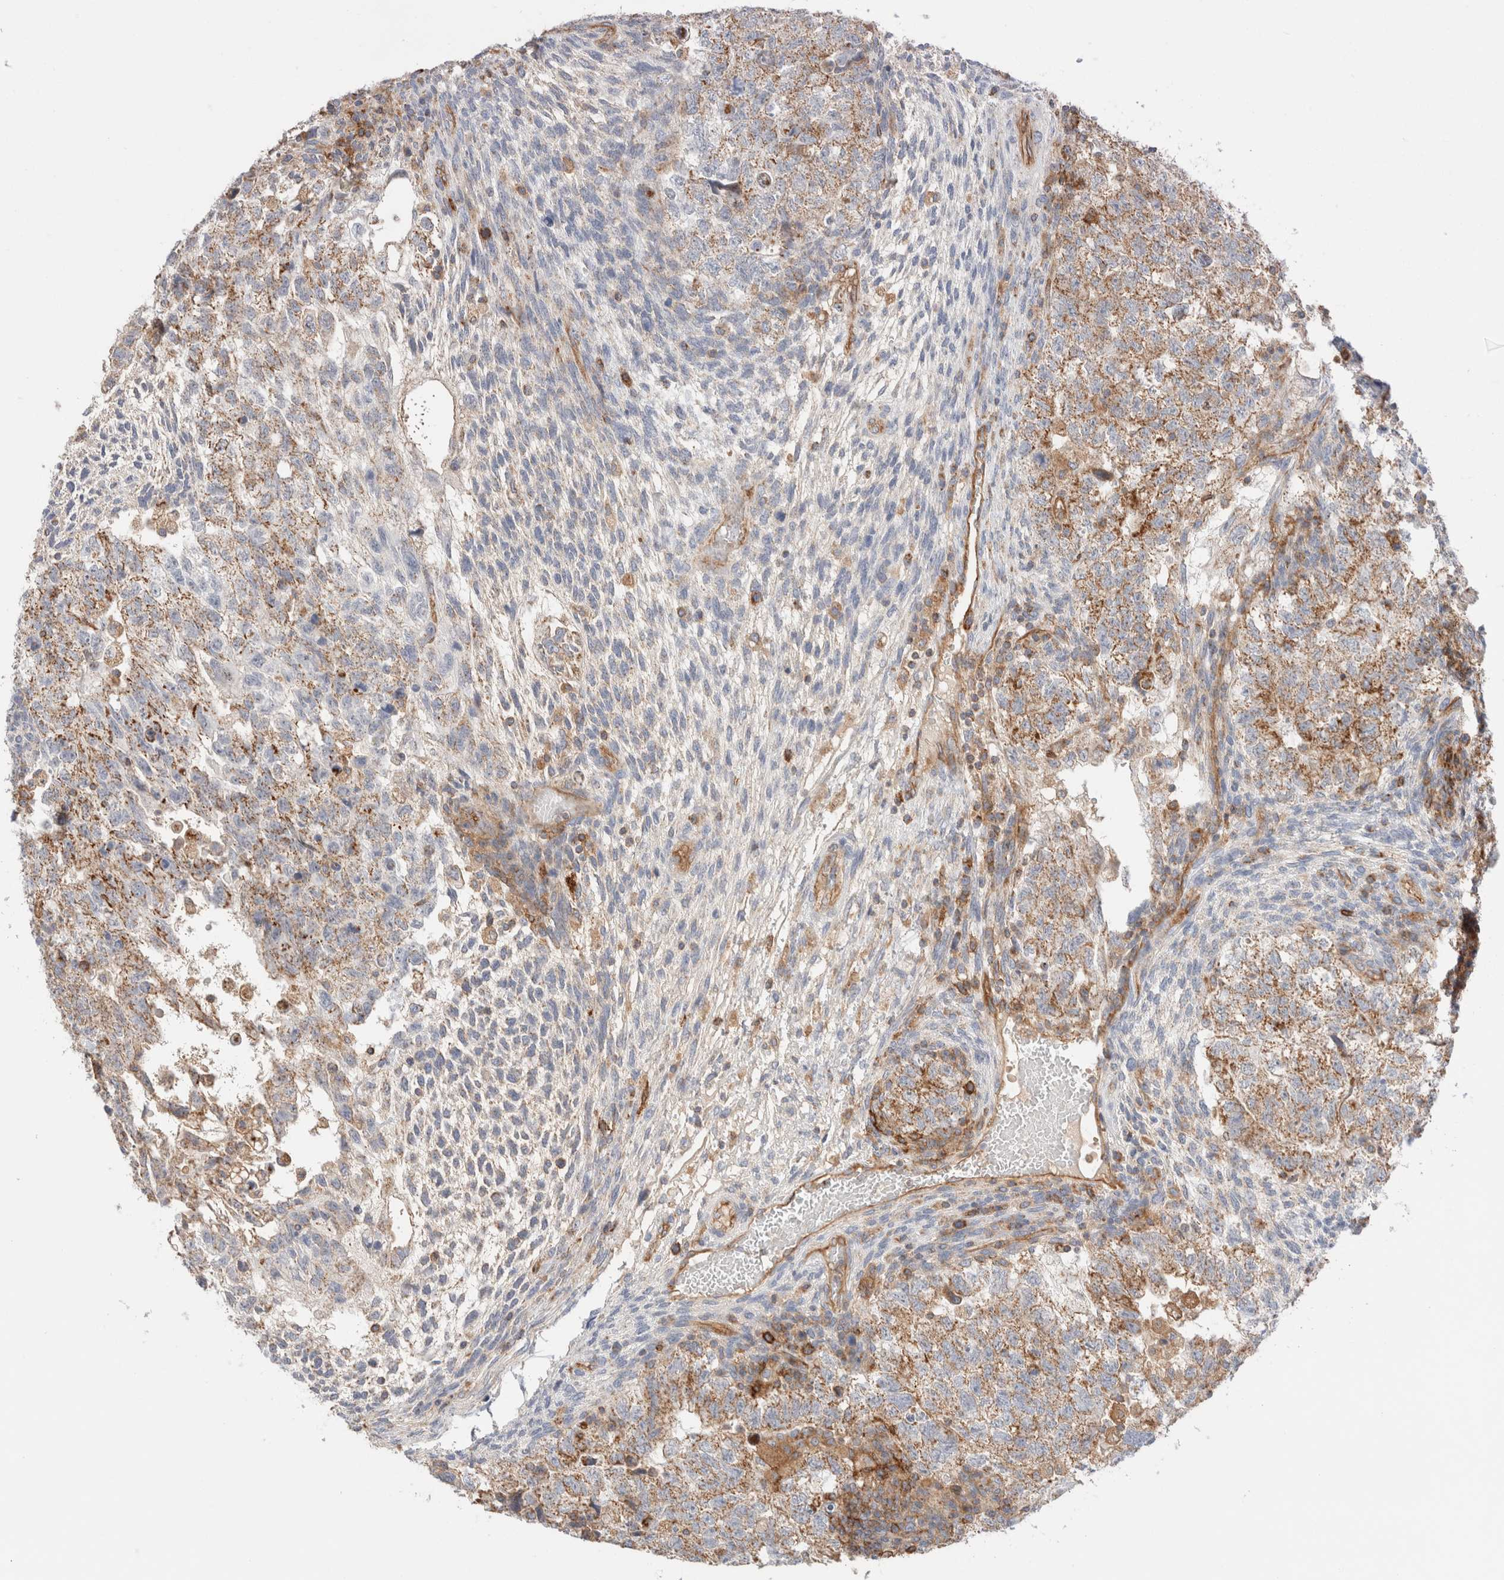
{"staining": {"intensity": "weak", "quantity": ">75%", "location": "cytoplasmic/membranous"}, "tissue": "testis cancer", "cell_type": "Tumor cells", "image_type": "cancer", "snomed": [{"axis": "morphology", "description": "Carcinoma, Embryonal, NOS"}, {"axis": "topography", "description": "Testis"}], "caption": "DAB immunohistochemical staining of testis embryonal carcinoma reveals weak cytoplasmic/membranous protein staining in about >75% of tumor cells.", "gene": "MRM3", "patient": {"sex": "male", "age": 36}}